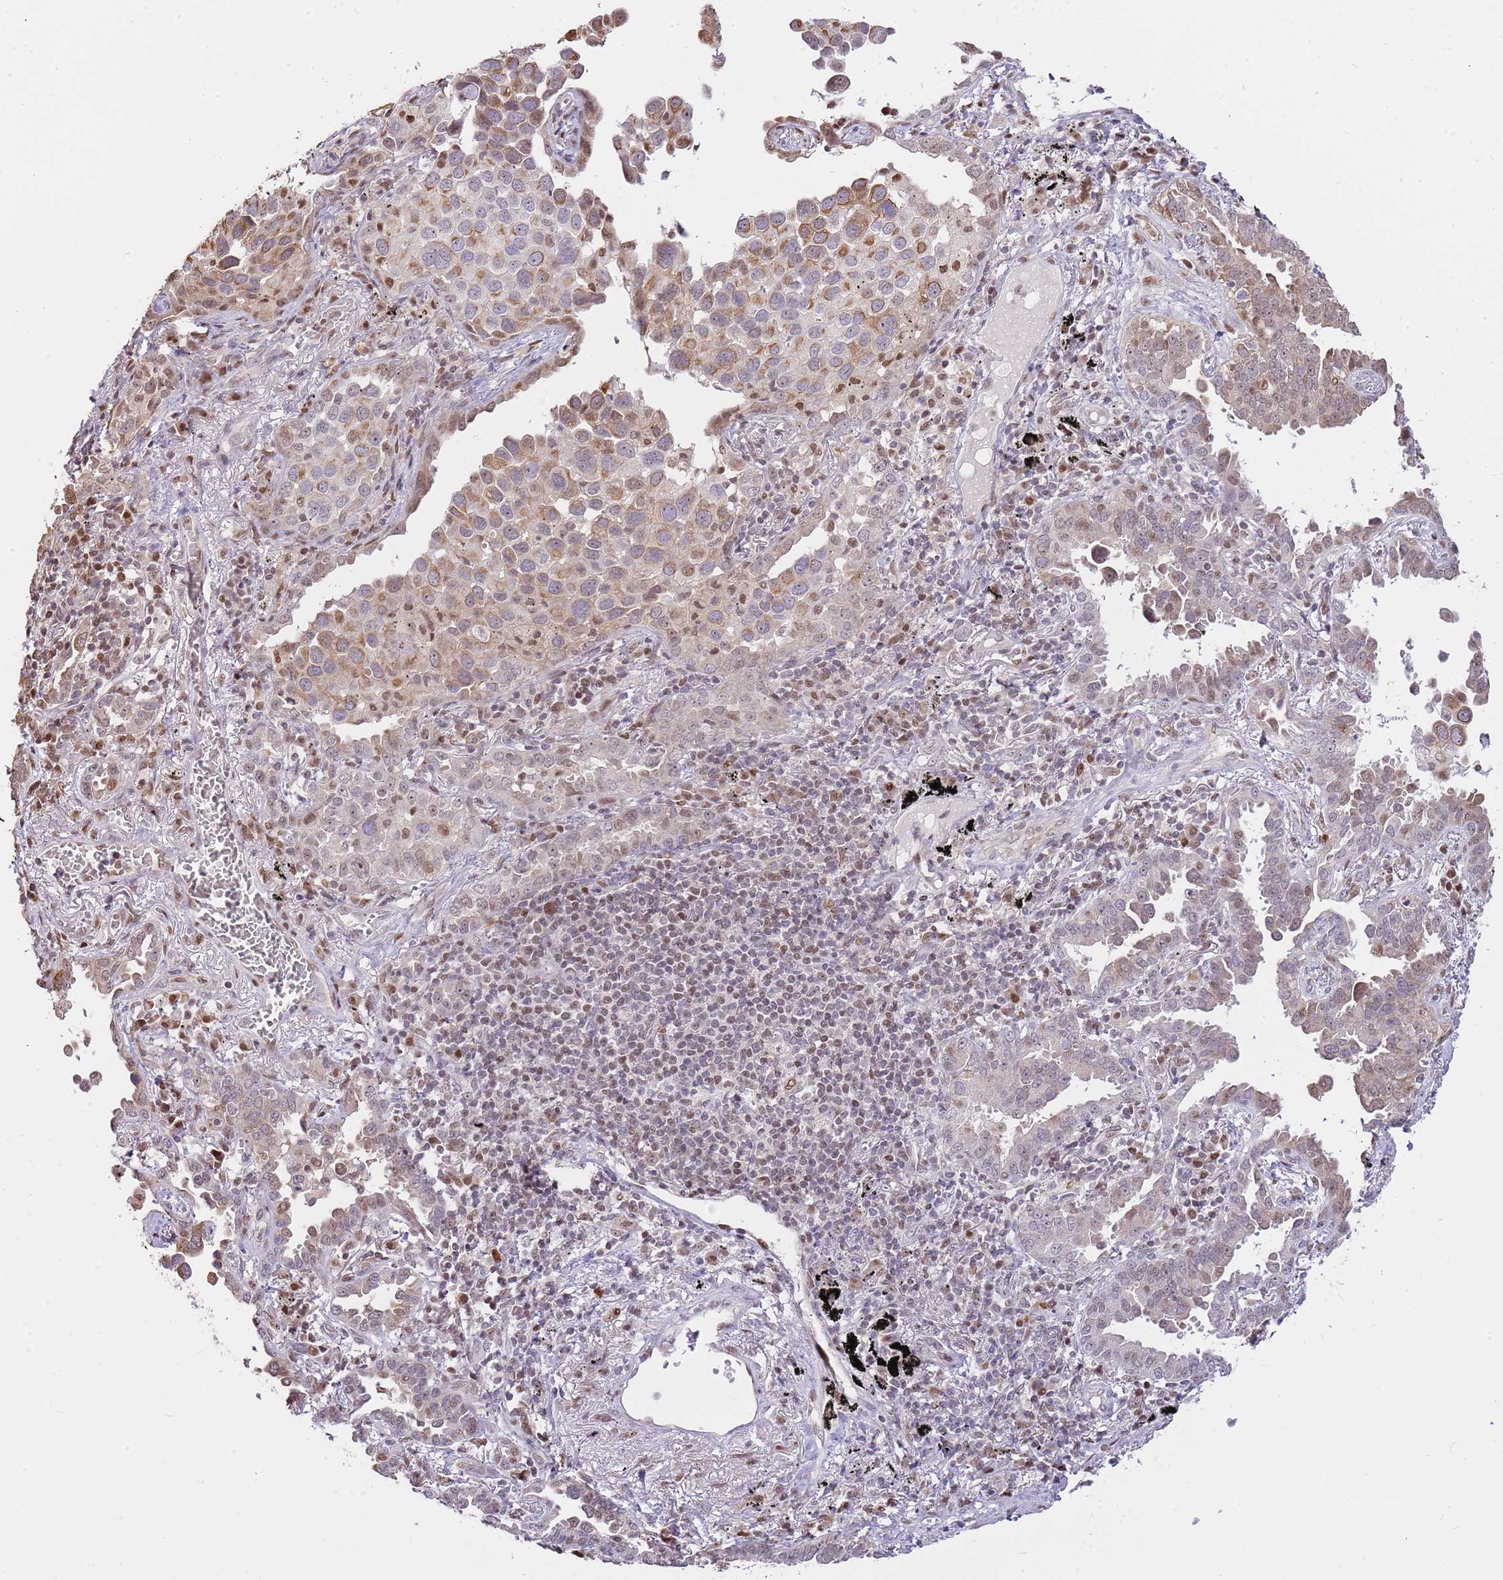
{"staining": {"intensity": "moderate", "quantity": ">75%", "location": "cytoplasmic/membranous,nuclear"}, "tissue": "lung cancer", "cell_type": "Tumor cells", "image_type": "cancer", "snomed": [{"axis": "morphology", "description": "Adenocarcinoma, NOS"}, {"axis": "topography", "description": "Lung"}], "caption": "IHC histopathology image of neoplastic tissue: human lung adenocarcinoma stained using IHC displays medium levels of moderate protein expression localized specifically in the cytoplasmic/membranous and nuclear of tumor cells, appearing as a cytoplasmic/membranous and nuclear brown color.", "gene": "RFK", "patient": {"sex": "male", "age": 67}}